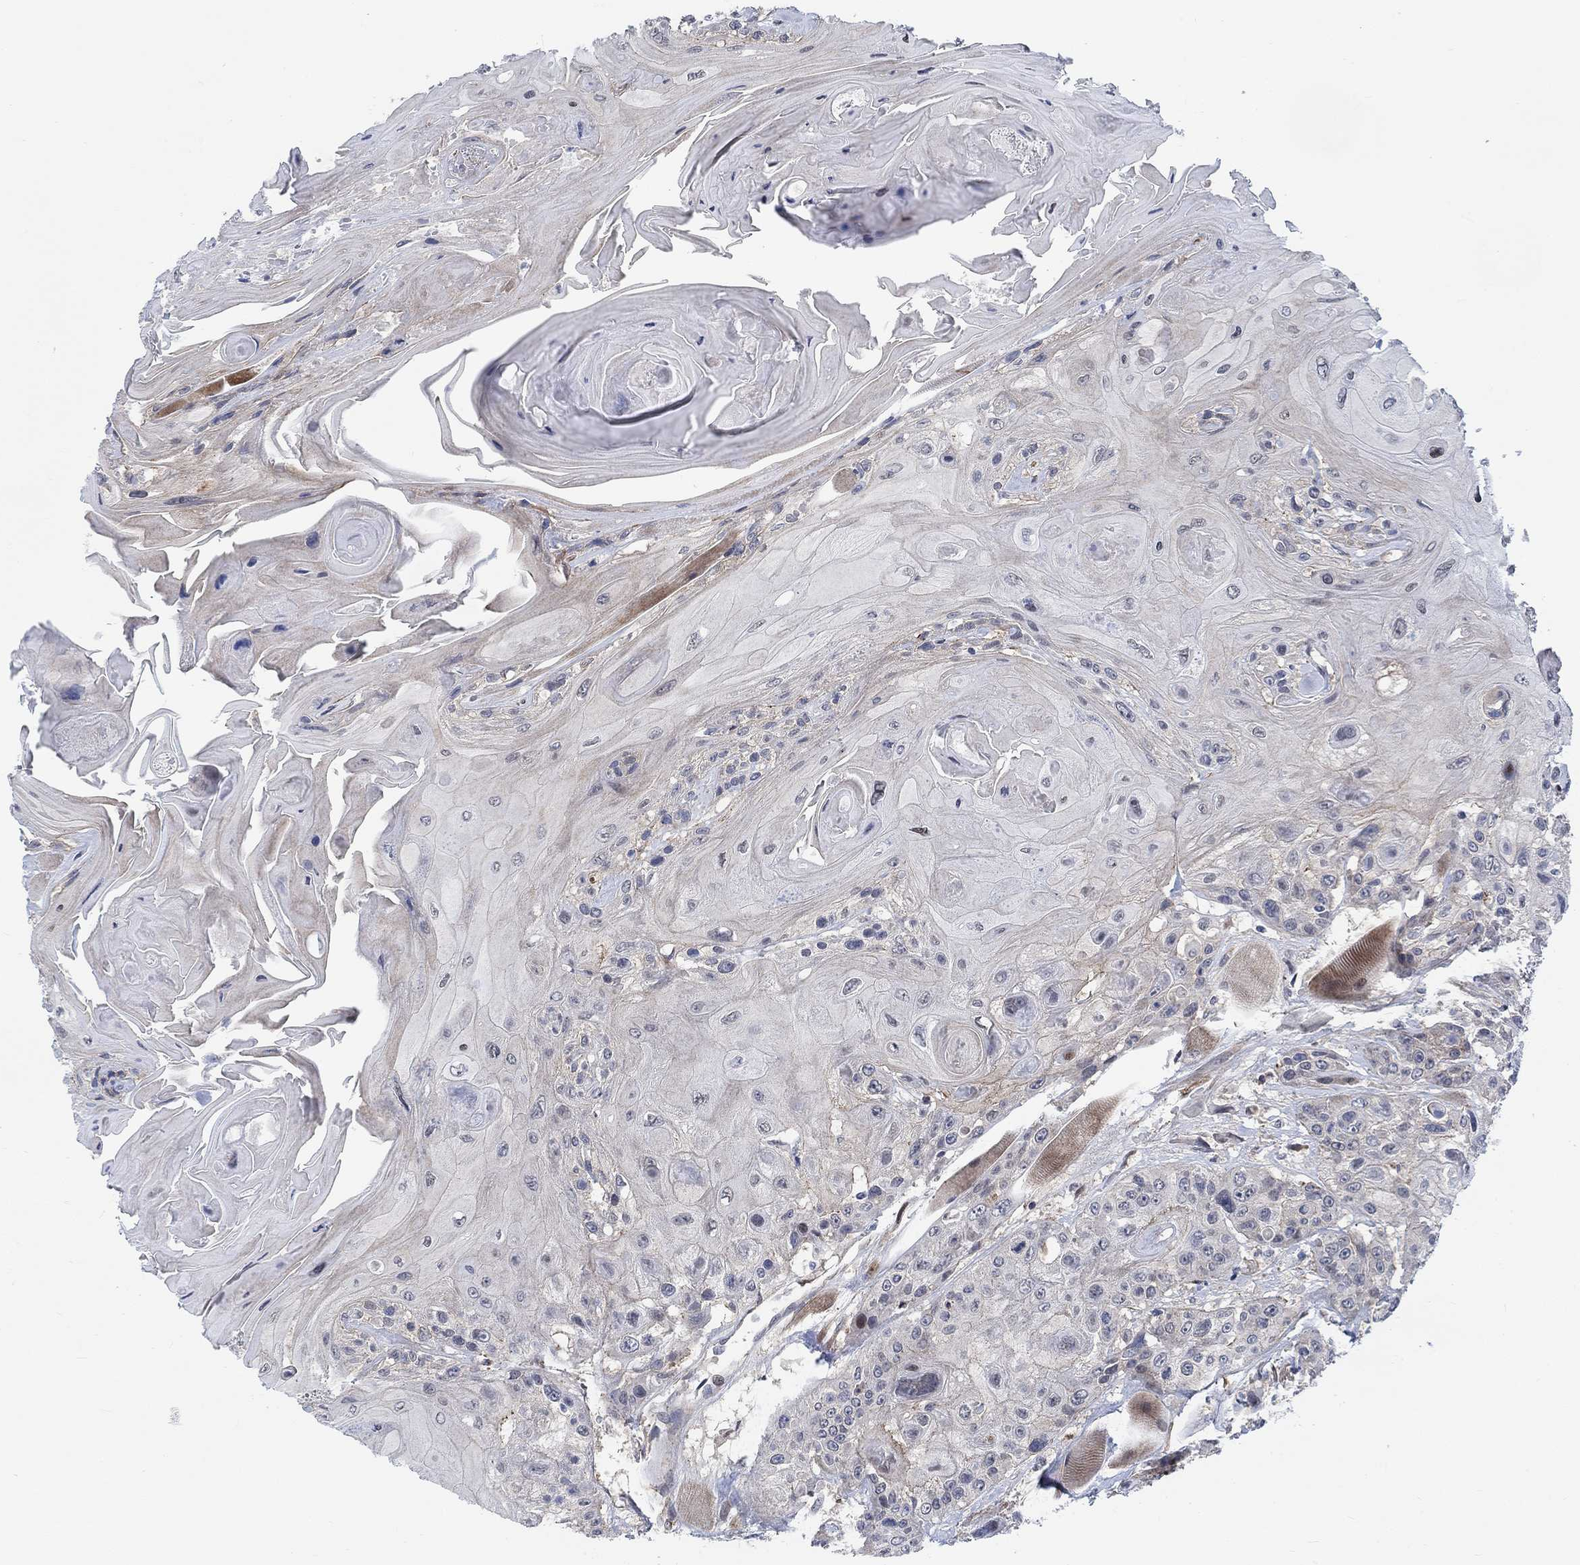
{"staining": {"intensity": "weak", "quantity": "<25%", "location": "cytoplasmic/membranous"}, "tissue": "head and neck cancer", "cell_type": "Tumor cells", "image_type": "cancer", "snomed": [{"axis": "morphology", "description": "Squamous cell carcinoma, NOS"}, {"axis": "topography", "description": "Head-Neck"}], "caption": "Immunohistochemistry histopathology image of neoplastic tissue: squamous cell carcinoma (head and neck) stained with DAB shows no significant protein expression in tumor cells.", "gene": "KCNH8", "patient": {"sex": "female", "age": 59}}